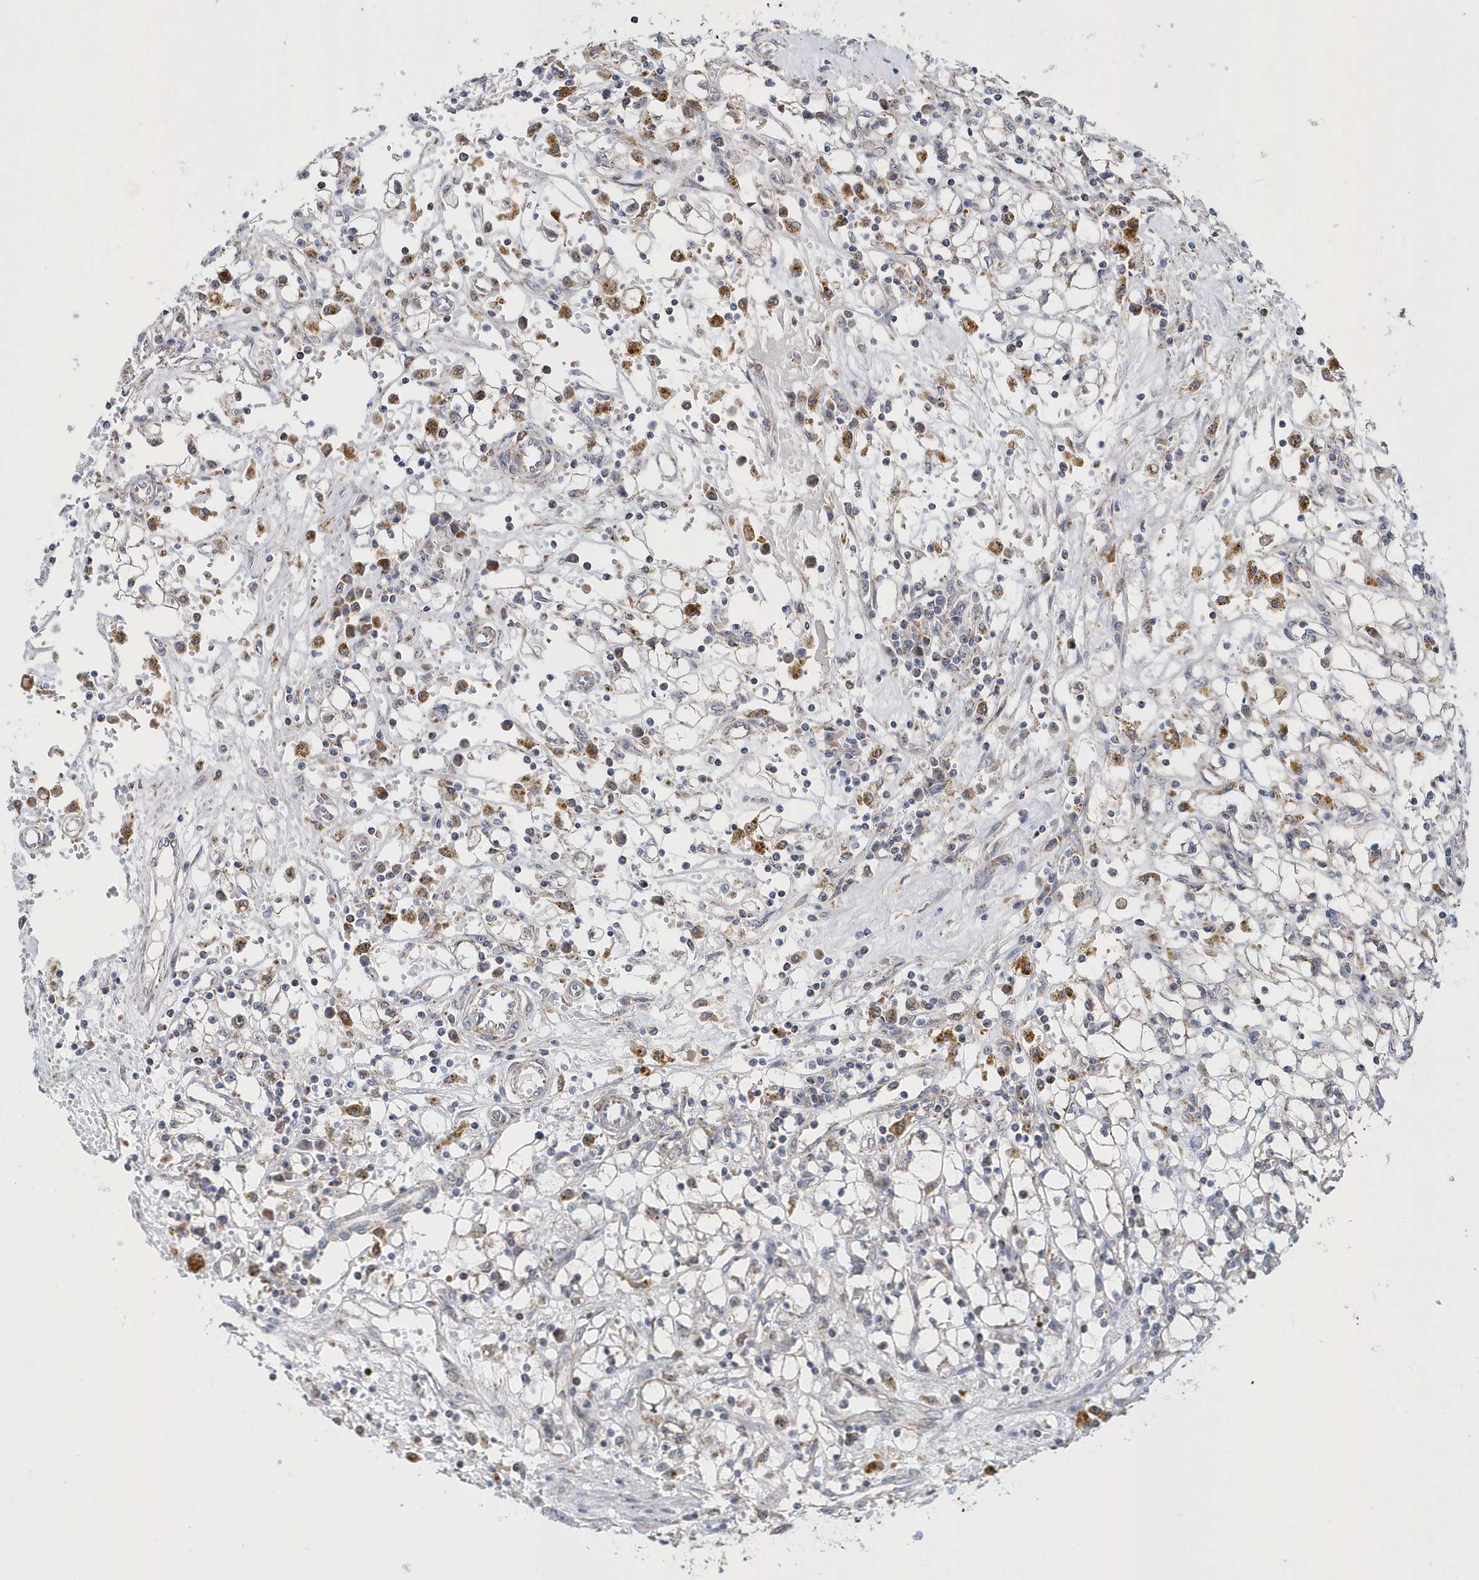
{"staining": {"intensity": "negative", "quantity": "none", "location": "none"}, "tissue": "renal cancer", "cell_type": "Tumor cells", "image_type": "cancer", "snomed": [{"axis": "morphology", "description": "Adenocarcinoma, NOS"}, {"axis": "topography", "description": "Kidney"}], "caption": "Photomicrograph shows no significant protein staining in tumor cells of renal cancer (adenocarcinoma).", "gene": "SPATA5", "patient": {"sex": "male", "age": 56}}